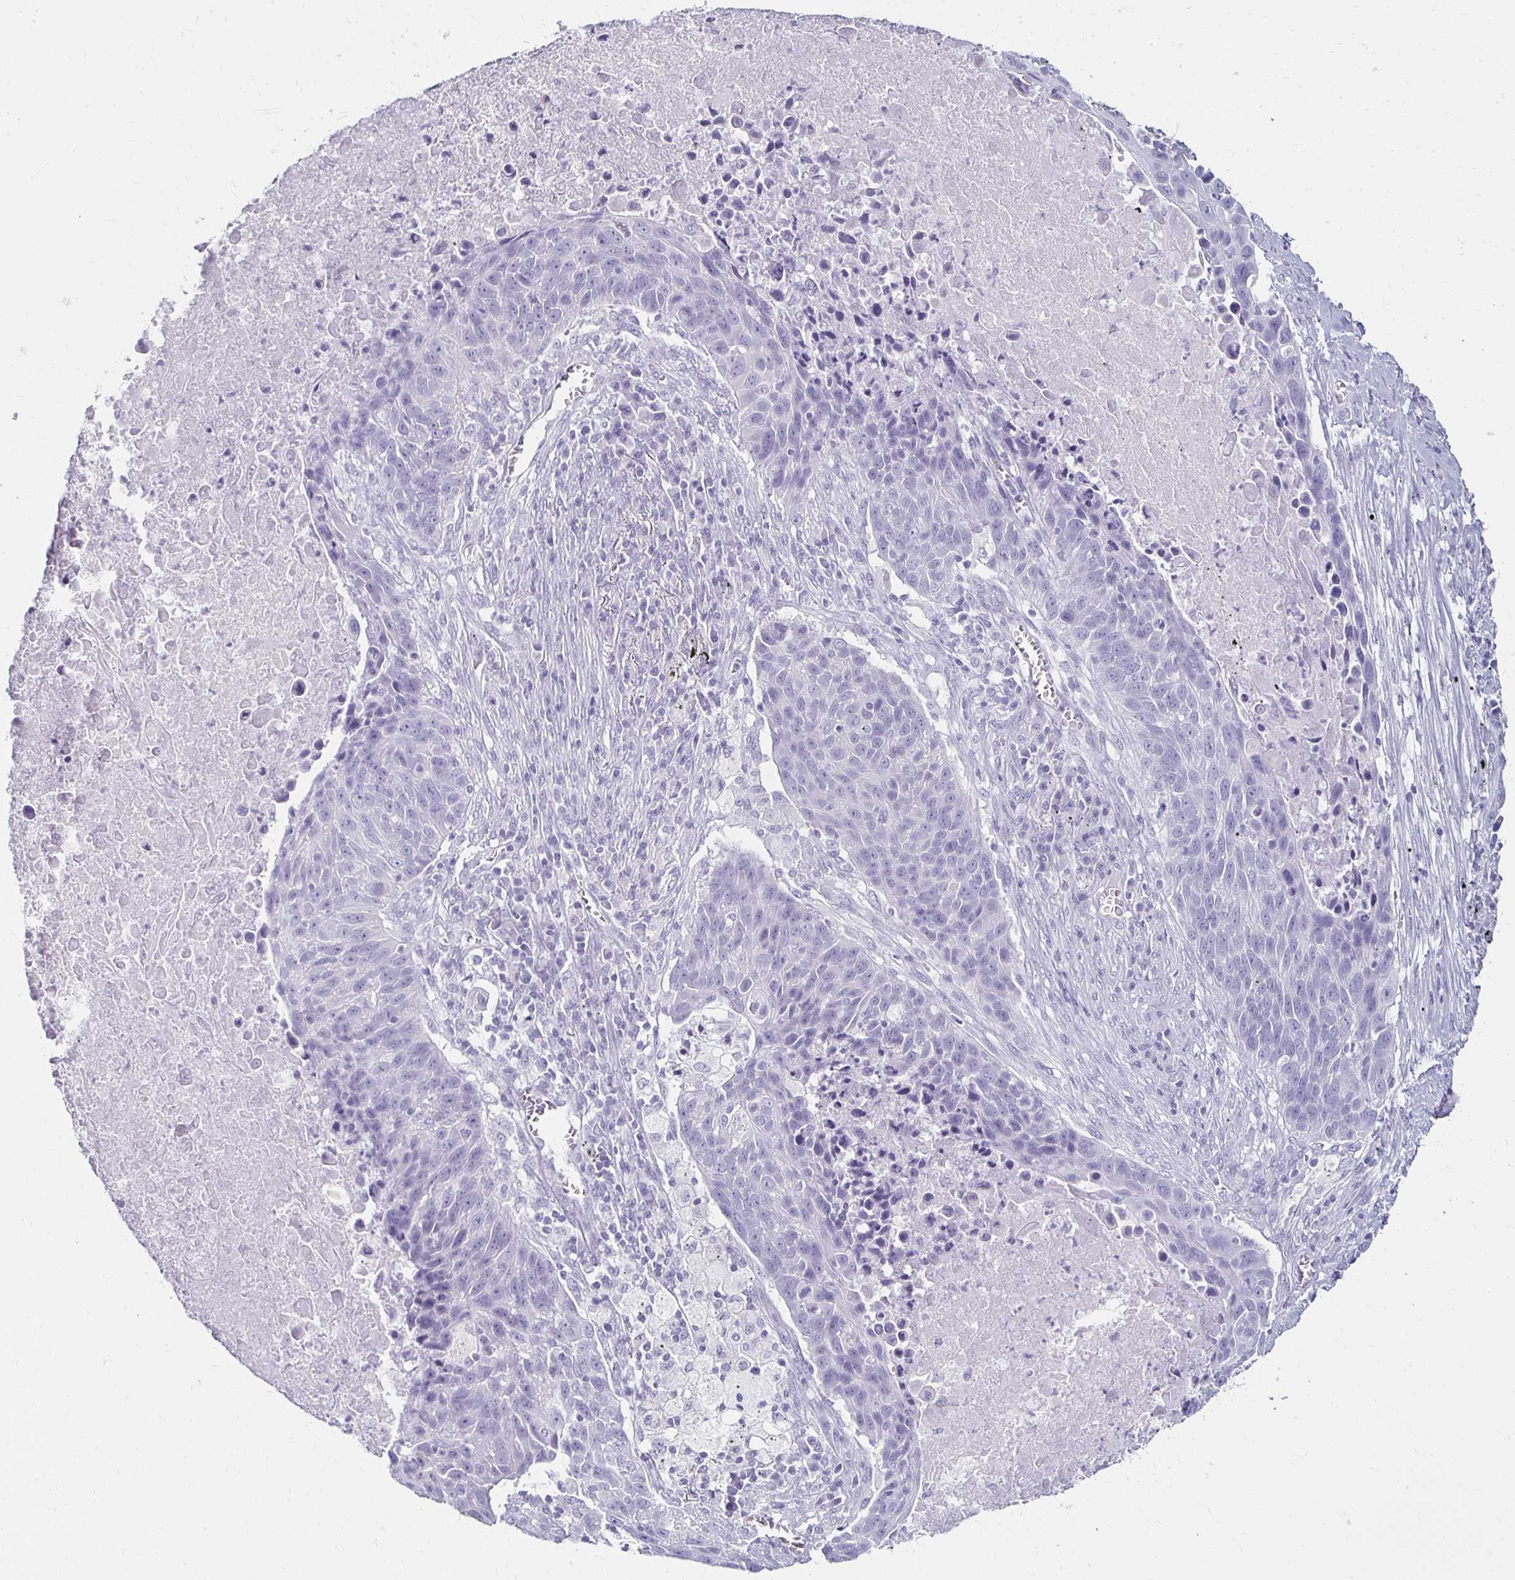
{"staining": {"intensity": "negative", "quantity": "none", "location": "none"}, "tissue": "lung cancer", "cell_type": "Tumor cells", "image_type": "cancer", "snomed": [{"axis": "morphology", "description": "Squamous cell carcinoma, NOS"}, {"axis": "topography", "description": "Lung"}], "caption": "The histopathology image demonstrates no significant expression in tumor cells of squamous cell carcinoma (lung).", "gene": "TOMM34", "patient": {"sex": "male", "age": 78}}